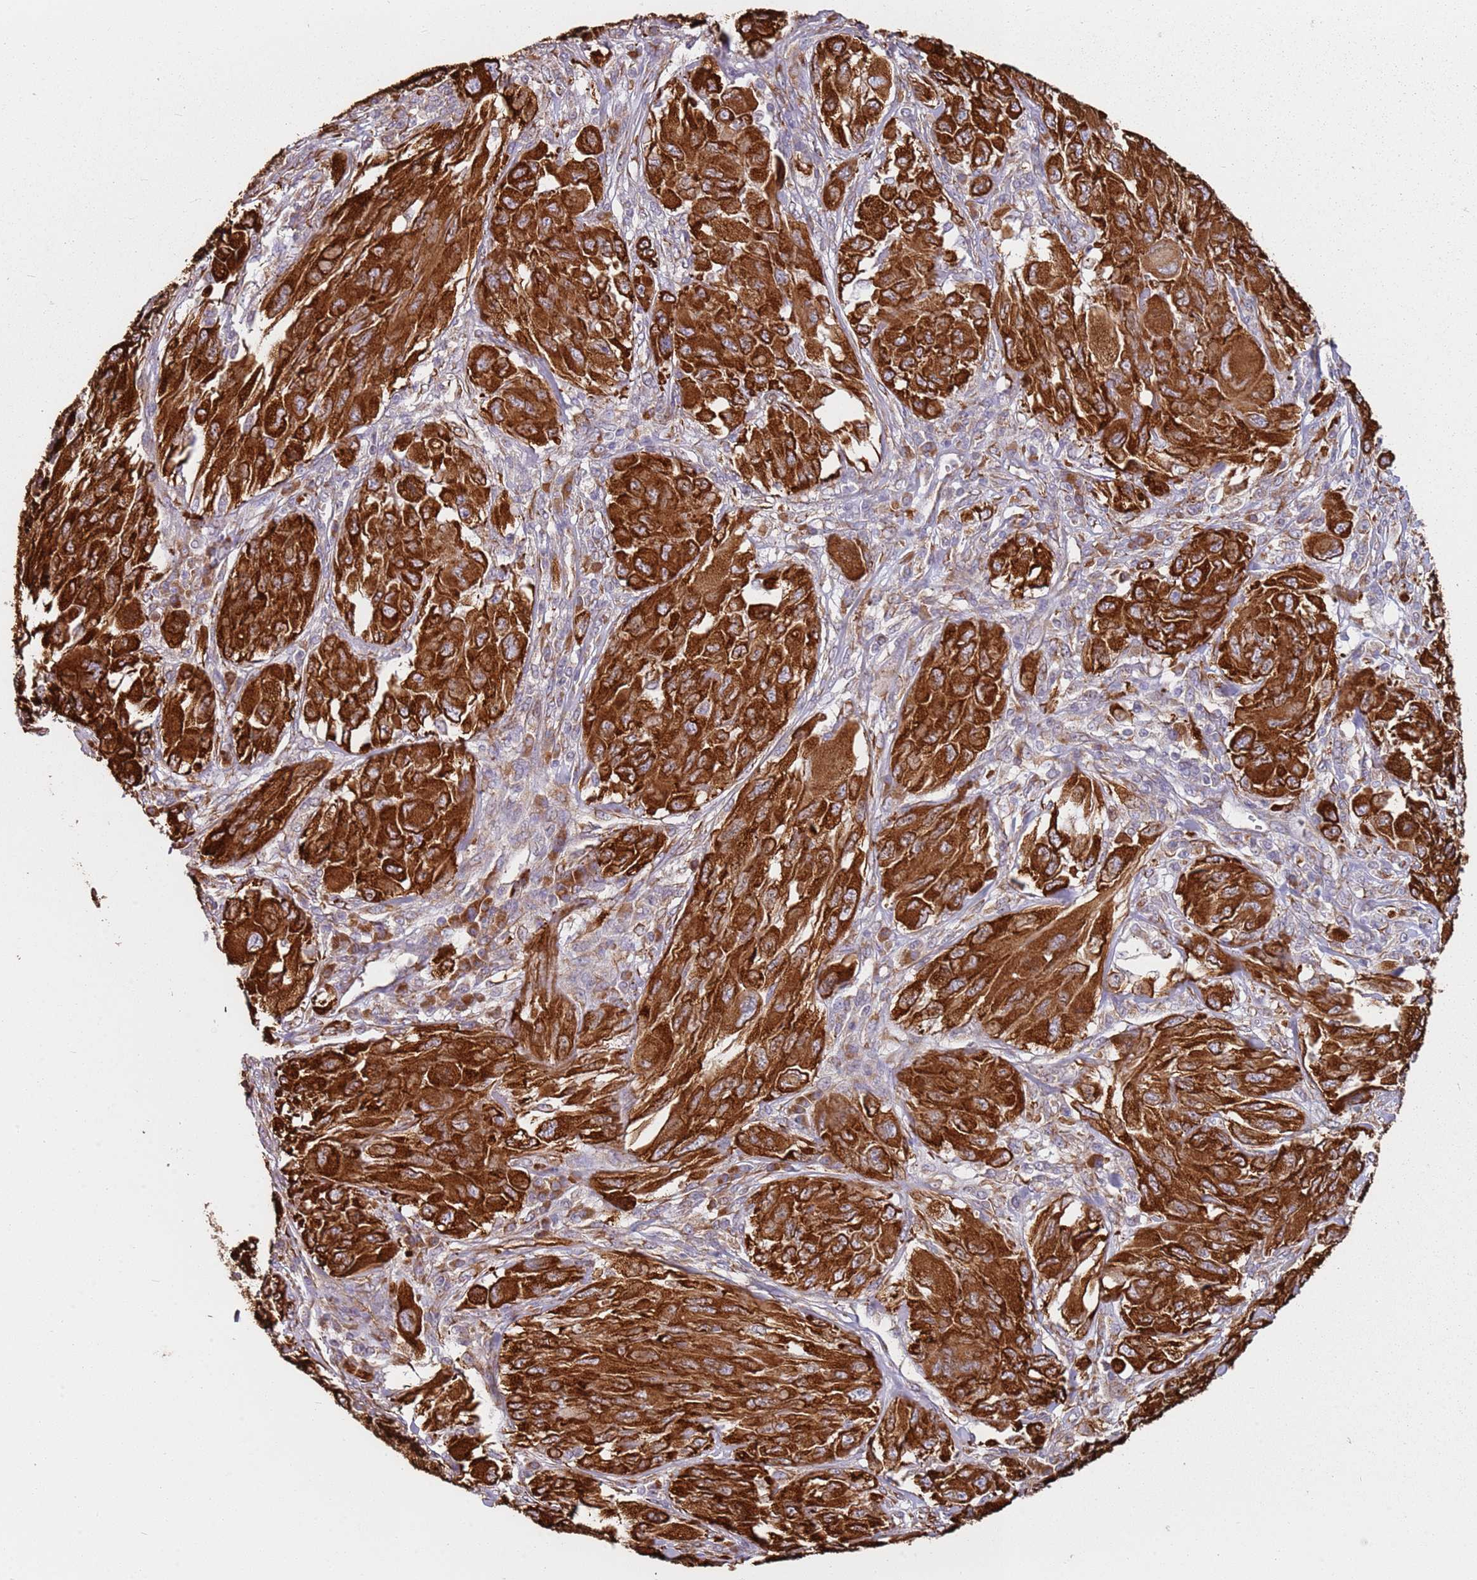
{"staining": {"intensity": "strong", "quantity": ">75%", "location": "cytoplasmic/membranous"}, "tissue": "melanoma", "cell_type": "Tumor cells", "image_type": "cancer", "snomed": [{"axis": "morphology", "description": "Malignant melanoma, NOS"}, {"axis": "topography", "description": "Skin"}], "caption": "Human malignant melanoma stained for a protein (brown) shows strong cytoplasmic/membranous positive staining in about >75% of tumor cells.", "gene": "ARFRP1", "patient": {"sex": "female", "age": 91}}